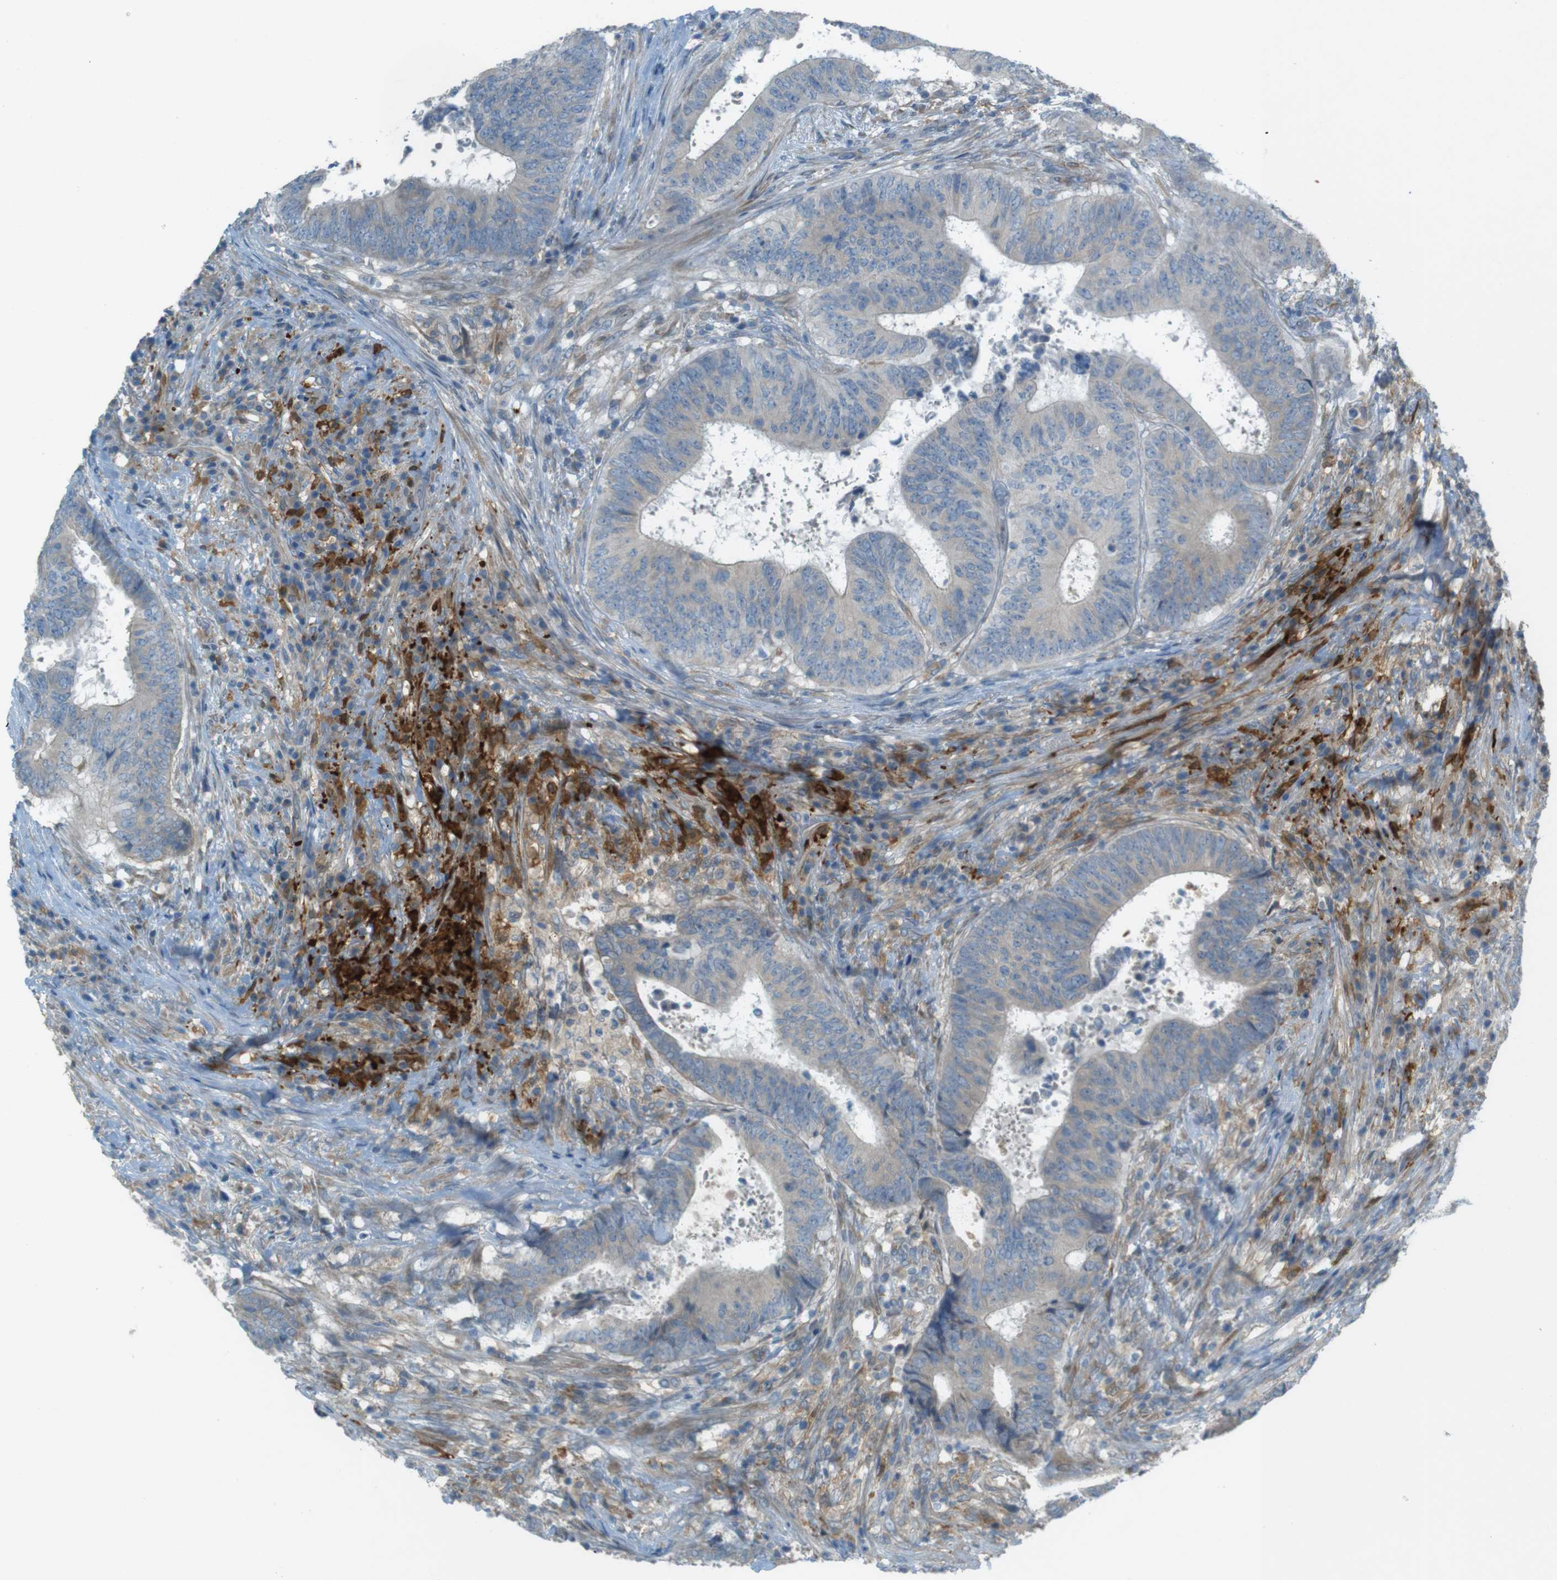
{"staining": {"intensity": "weak", "quantity": "<25%", "location": "cytoplasmic/membranous"}, "tissue": "colorectal cancer", "cell_type": "Tumor cells", "image_type": "cancer", "snomed": [{"axis": "morphology", "description": "Adenocarcinoma, NOS"}, {"axis": "topography", "description": "Rectum"}], "caption": "Colorectal cancer was stained to show a protein in brown. There is no significant positivity in tumor cells.", "gene": "TMEM41B", "patient": {"sex": "male", "age": 72}}